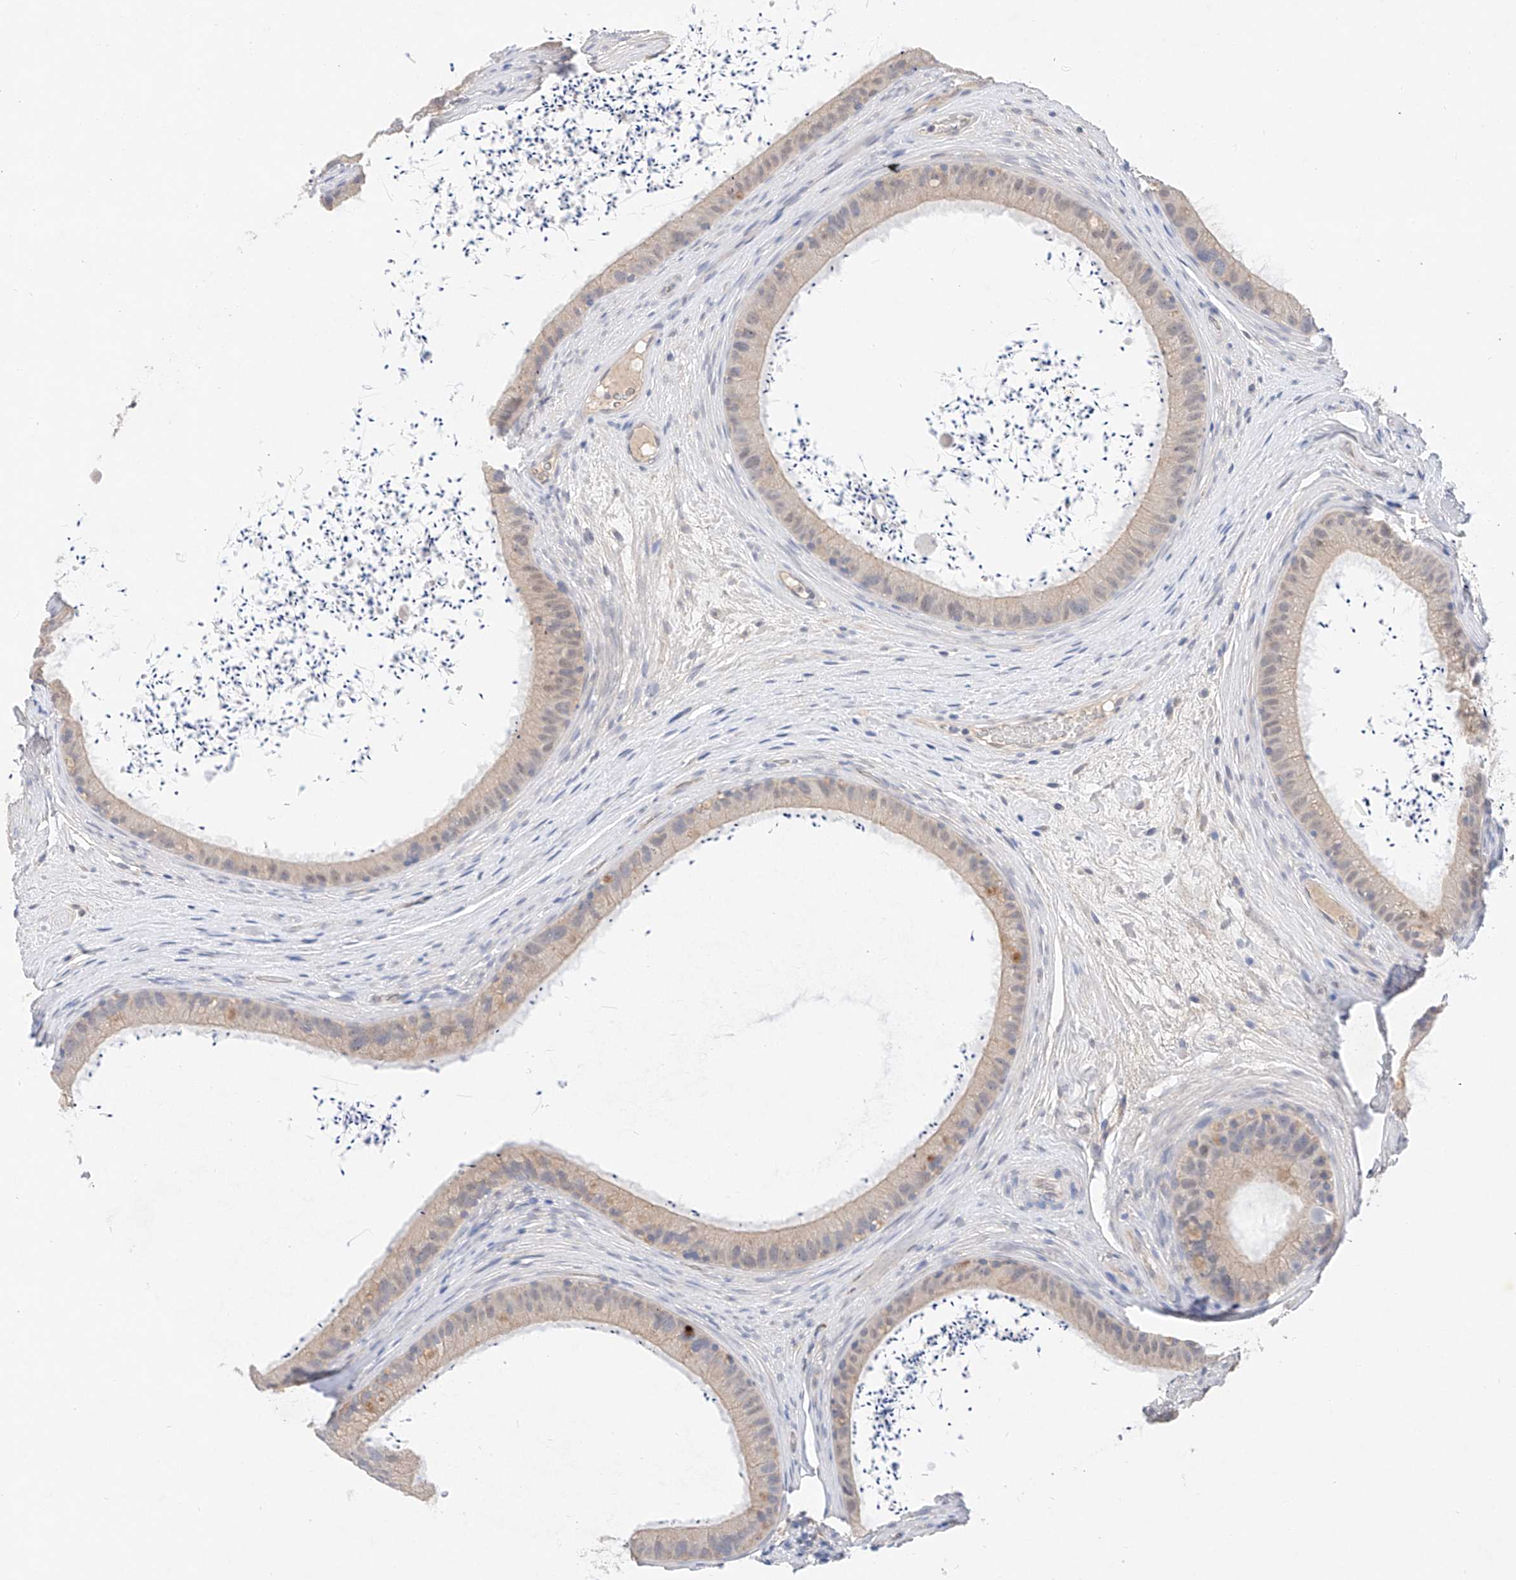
{"staining": {"intensity": "negative", "quantity": "none", "location": "none"}, "tissue": "epididymis", "cell_type": "Glandular cells", "image_type": "normal", "snomed": [{"axis": "morphology", "description": "Normal tissue, NOS"}, {"axis": "topography", "description": "Epididymis, spermatic cord, NOS"}], "caption": "This is an immunohistochemistry image of benign epididymis. There is no expression in glandular cells.", "gene": "IL22RA2", "patient": {"sex": "male", "age": 50}}